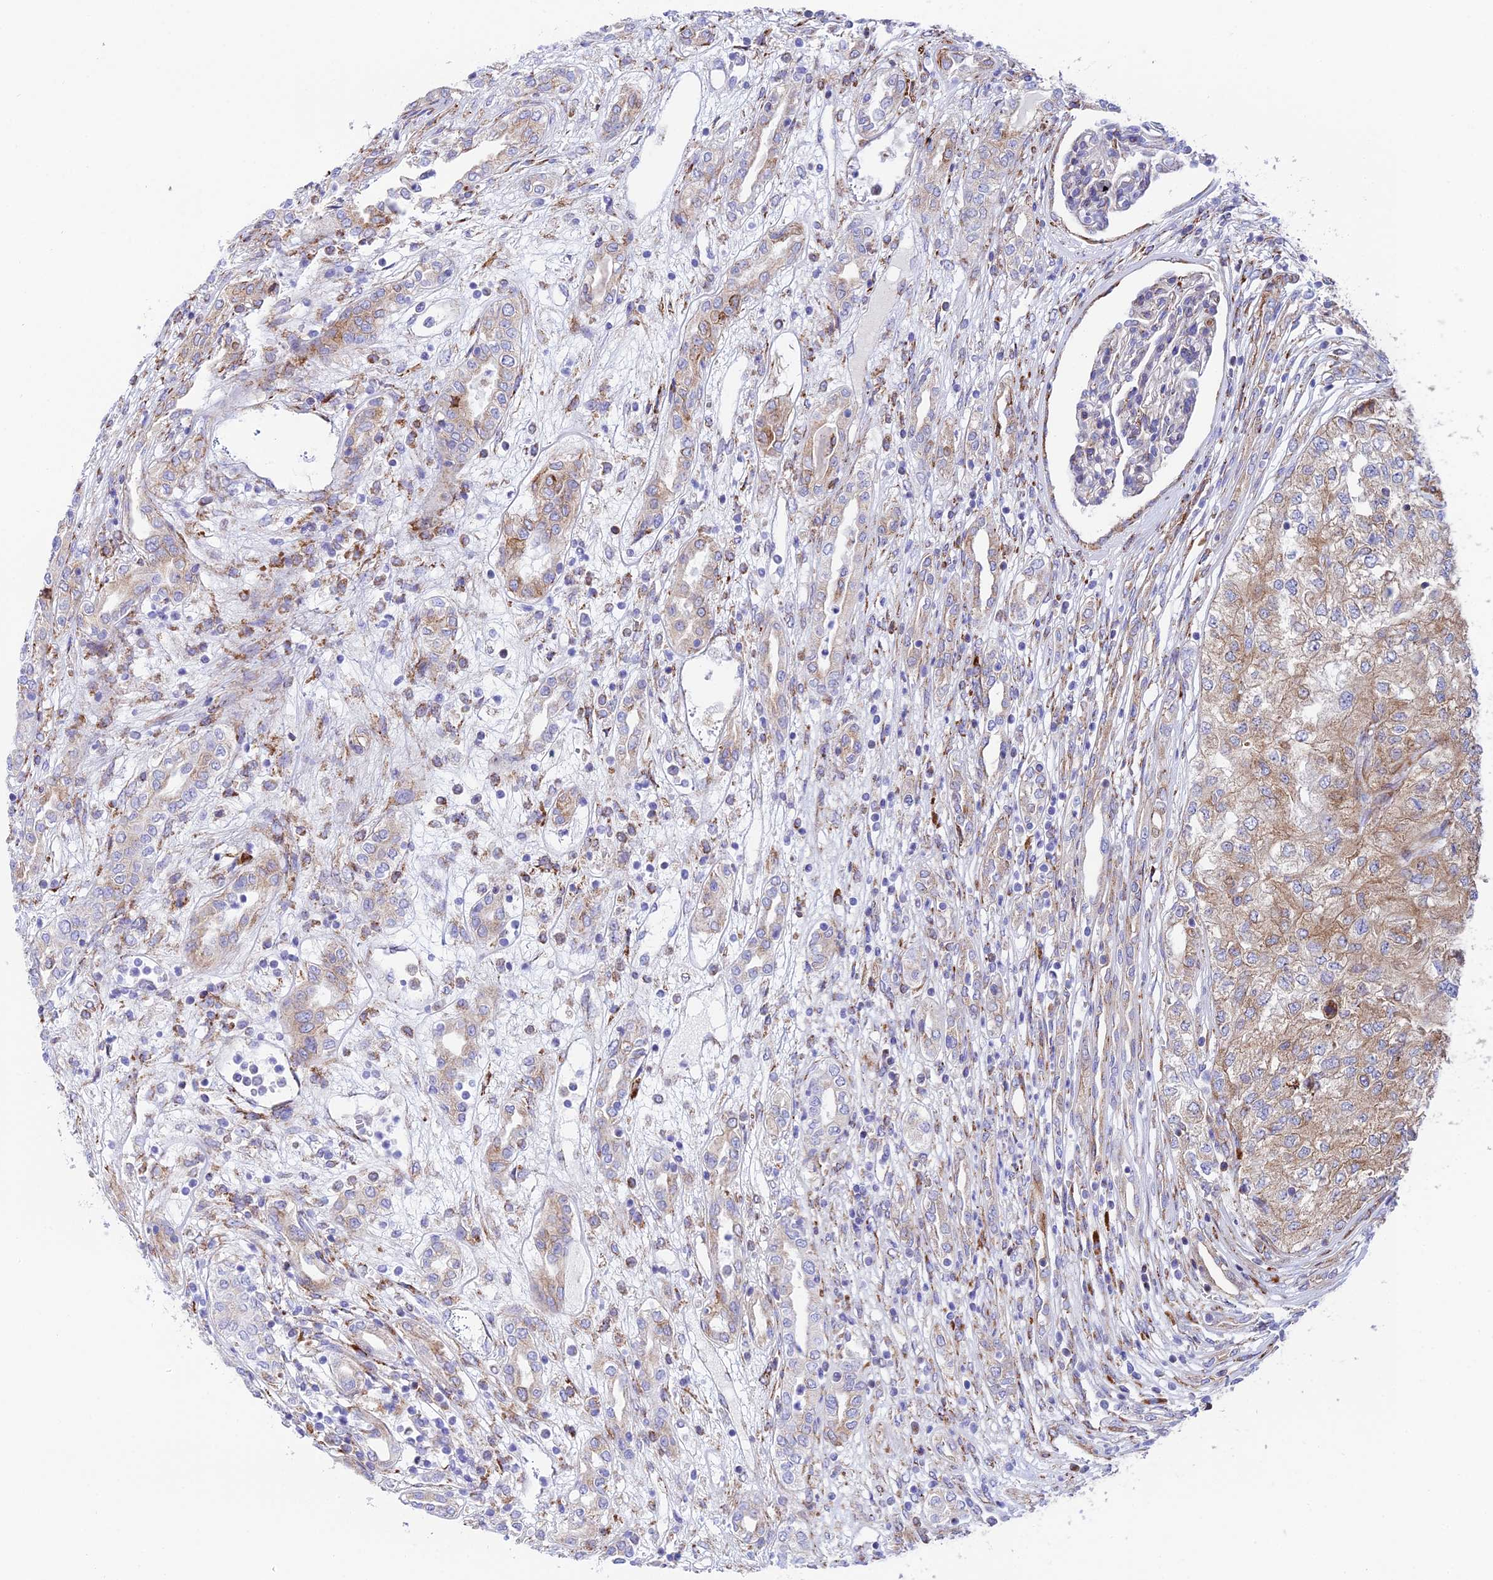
{"staining": {"intensity": "weak", "quantity": ">75%", "location": "cytoplasmic/membranous"}, "tissue": "renal cancer", "cell_type": "Tumor cells", "image_type": "cancer", "snomed": [{"axis": "morphology", "description": "Adenocarcinoma, NOS"}, {"axis": "topography", "description": "Kidney"}], "caption": "DAB immunohistochemical staining of renal cancer (adenocarcinoma) reveals weak cytoplasmic/membranous protein staining in about >75% of tumor cells. (IHC, brightfield microscopy, high magnification).", "gene": "TUBGCP6", "patient": {"sex": "female", "age": 54}}